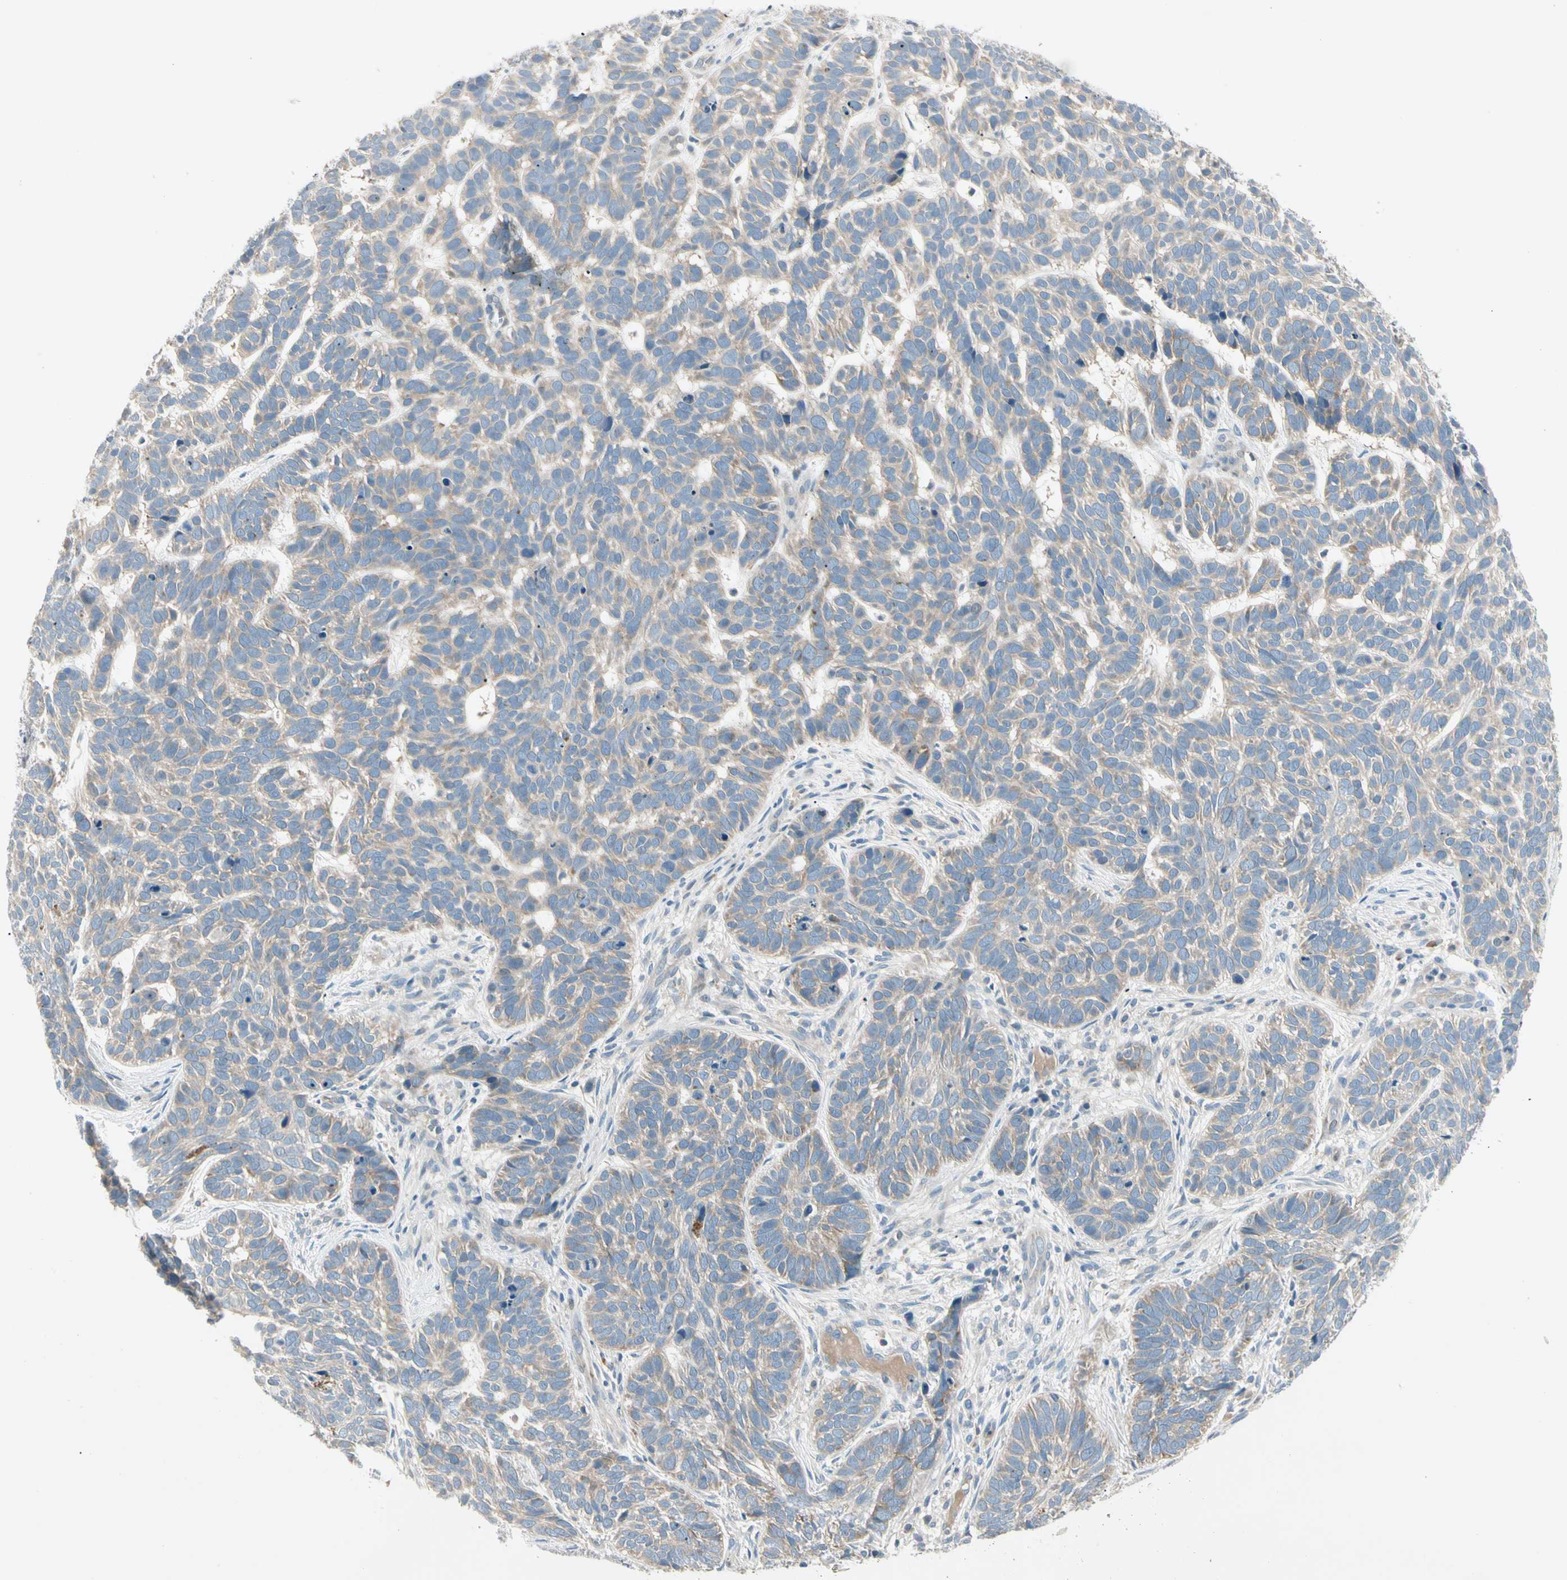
{"staining": {"intensity": "weak", "quantity": ">75%", "location": "cytoplasmic/membranous"}, "tissue": "skin cancer", "cell_type": "Tumor cells", "image_type": "cancer", "snomed": [{"axis": "morphology", "description": "Basal cell carcinoma"}, {"axis": "topography", "description": "Skin"}], "caption": "Skin basal cell carcinoma stained for a protein demonstrates weak cytoplasmic/membranous positivity in tumor cells.", "gene": "IL1R1", "patient": {"sex": "male", "age": 87}}